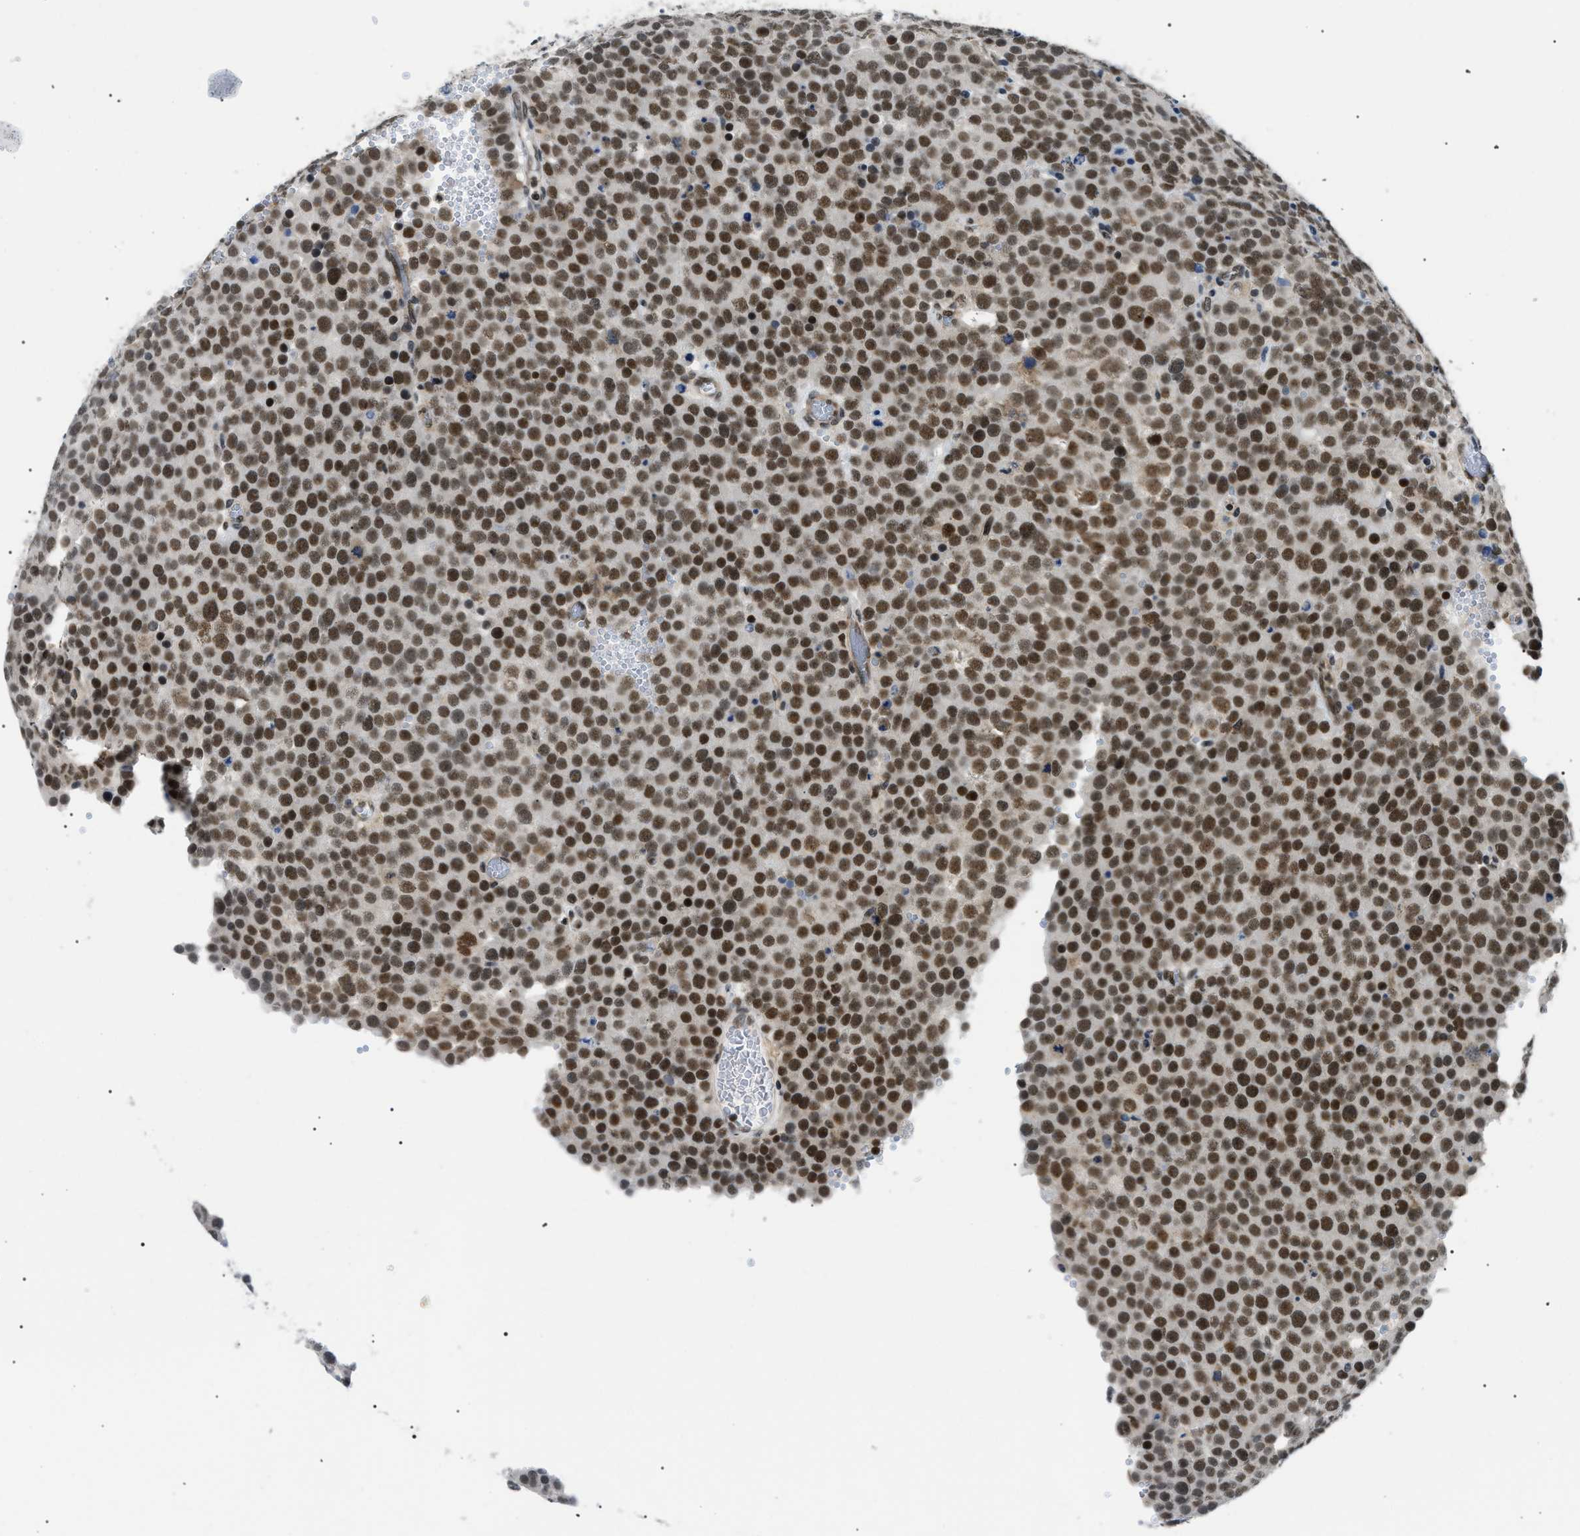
{"staining": {"intensity": "strong", "quantity": ">75%", "location": "nuclear"}, "tissue": "testis cancer", "cell_type": "Tumor cells", "image_type": "cancer", "snomed": [{"axis": "morphology", "description": "Normal tissue, NOS"}, {"axis": "morphology", "description": "Seminoma, NOS"}, {"axis": "topography", "description": "Testis"}], "caption": "Protein staining of testis seminoma tissue shows strong nuclear staining in about >75% of tumor cells. Using DAB (brown) and hematoxylin (blue) stains, captured at high magnification using brightfield microscopy.", "gene": "RBM15", "patient": {"sex": "male", "age": 71}}